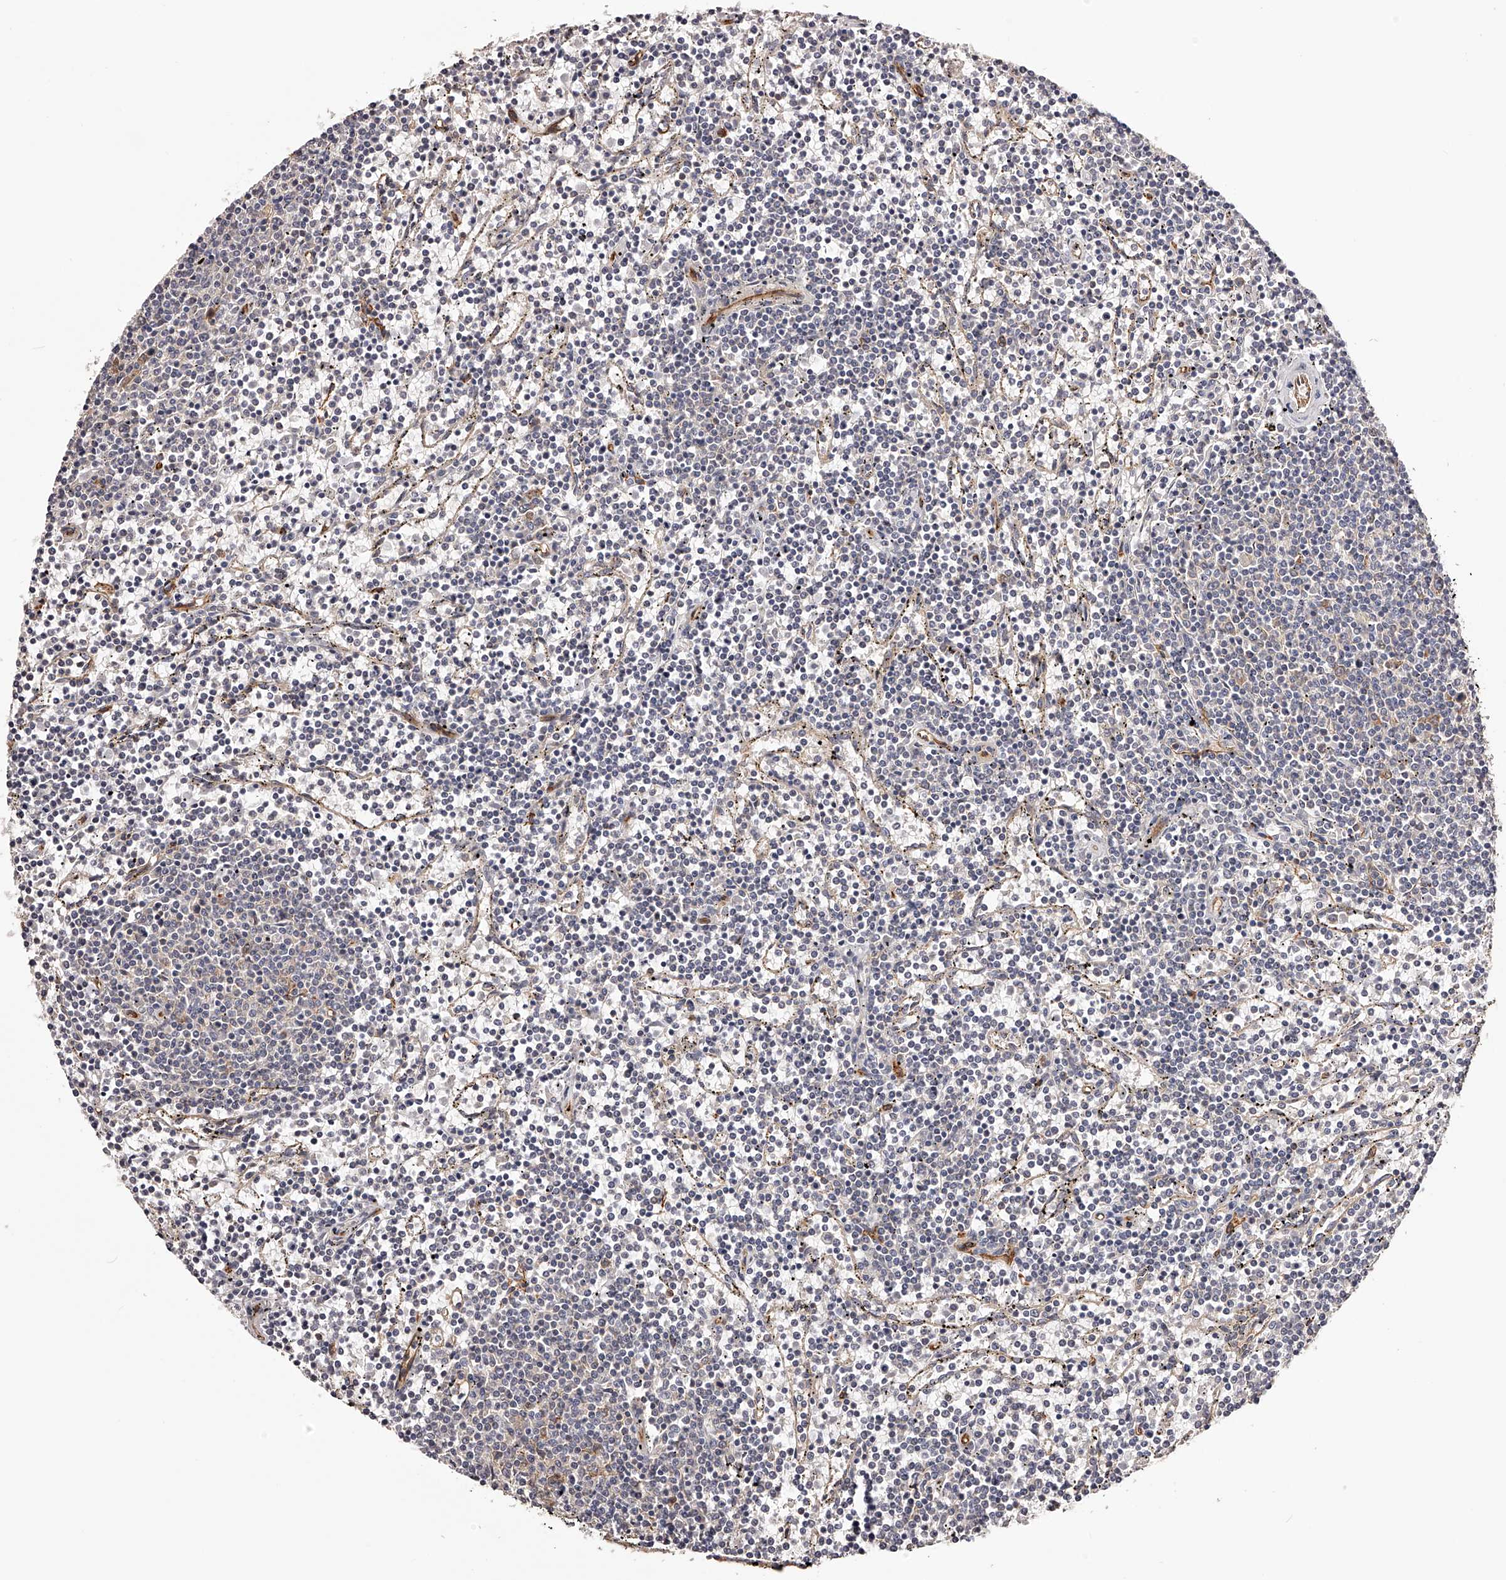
{"staining": {"intensity": "negative", "quantity": "none", "location": "none"}, "tissue": "lymphoma", "cell_type": "Tumor cells", "image_type": "cancer", "snomed": [{"axis": "morphology", "description": "Malignant lymphoma, non-Hodgkin's type, Low grade"}, {"axis": "topography", "description": "Spleen"}], "caption": "Immunohistochemistry (IHC) micrograph of neoplastic tissue: human malignant lymphoma, non-Hodgkin's type (low-grade) stained with DAB shows no significant protein positivity in tumor cells.", "gene": "LTV1", "patient": {"sex": "female", "age": 50}}